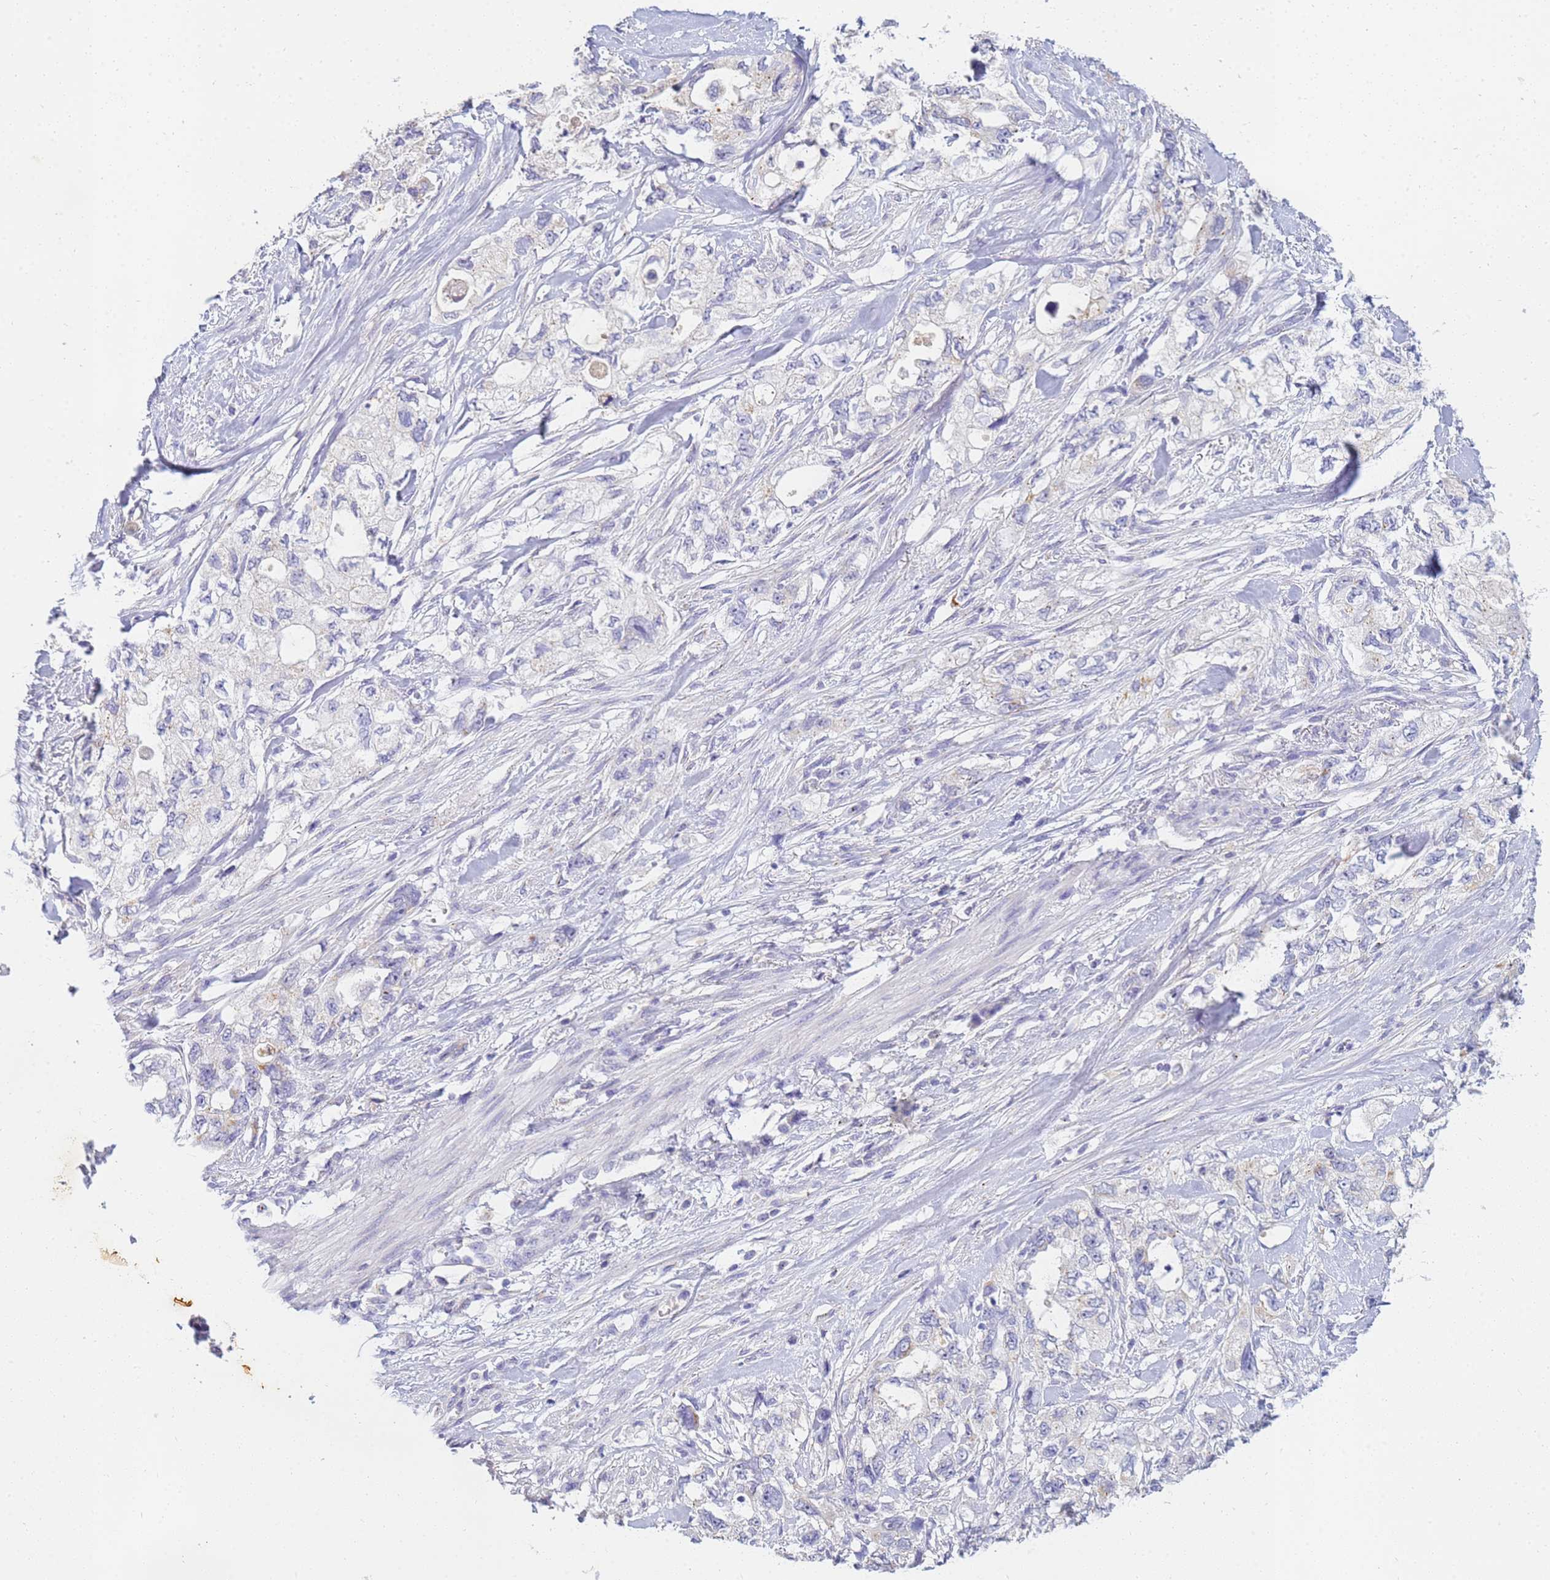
{"staining": {"intensity": "moderate", "quantity": "<25%", "location": "cytoplasmic/membranous"}, "tissue": "pancreatic cancer", "cell_type": "Tumor cells", "image_type": "cancer", "snomed": [{"axis": "morphology", "description": "Adenocarcinoma, NOS"}, {"axis": "topography", "description": "Pancreas"}], "caption": "Immunohistochemical staining of pancreatic cancer demonstrates low levels of moderate cytoplasmic/membranous protein expression in approximately <25% of tumor cells.", "gene": "B3GNT8", "patient": {"sex": "female", "age": 73}}